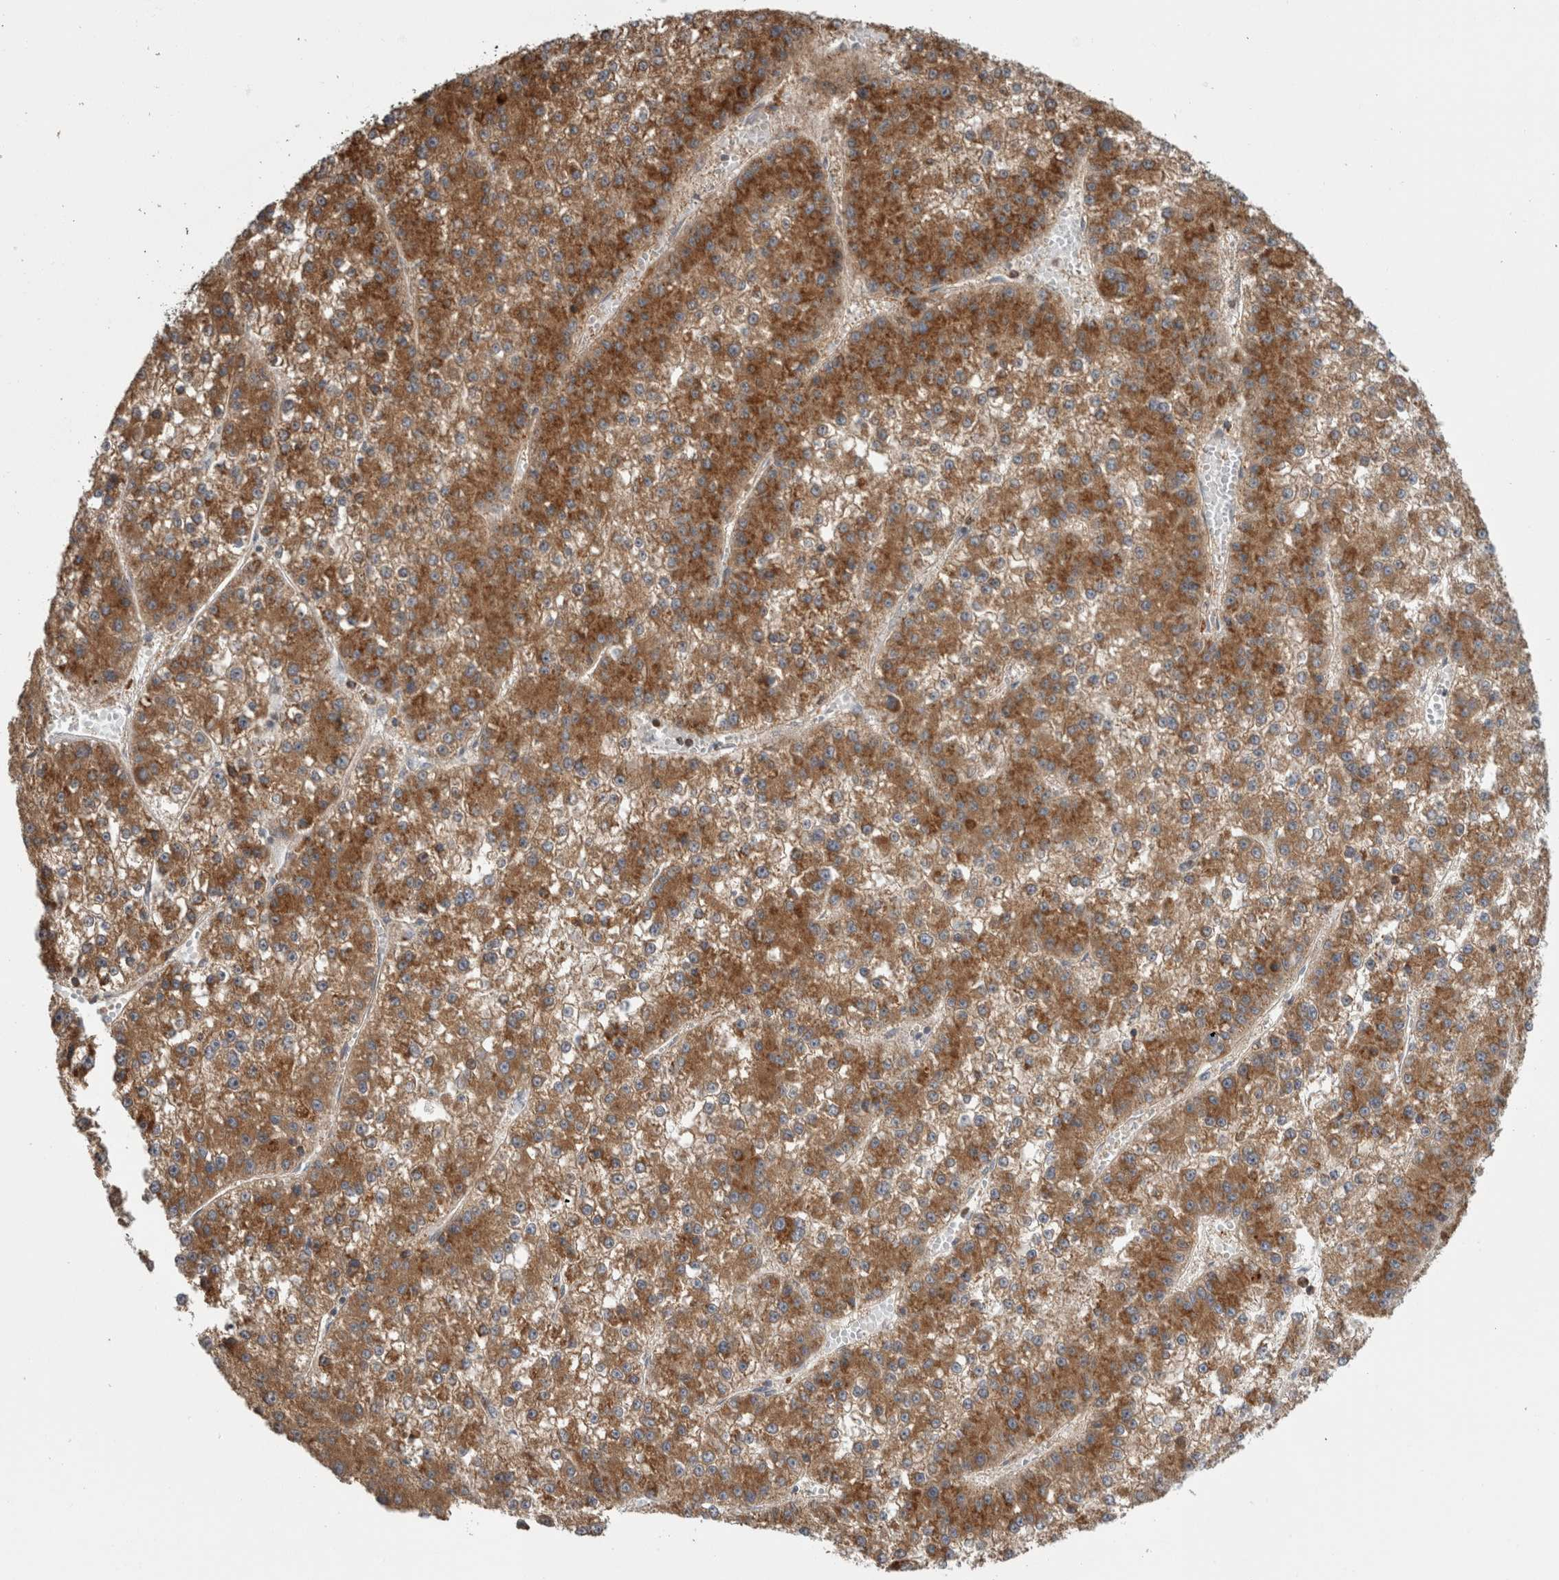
{"staining": {"intensity": "moderate", "quantity": ">75%", "location": "cytoplasmic/membranous"}, "tissue": "liver cancer", "cell_type": "Tumor cells", "image_type": "cancer", "snomed": [{"axis": "morphology", "description": "Carcinoma, Hepatocellular, NOS"}, {"axis": "topography", "description": "Liver"}], "caption": "Liver hepatocellular carcinoma stained with immunohistochemistry reveals moderate cytoplasmic/membranous positivity in approximately >75% of tumor cells.", "gene": "ADGRL3", "patient": {"sex": "female", "age": 73}}